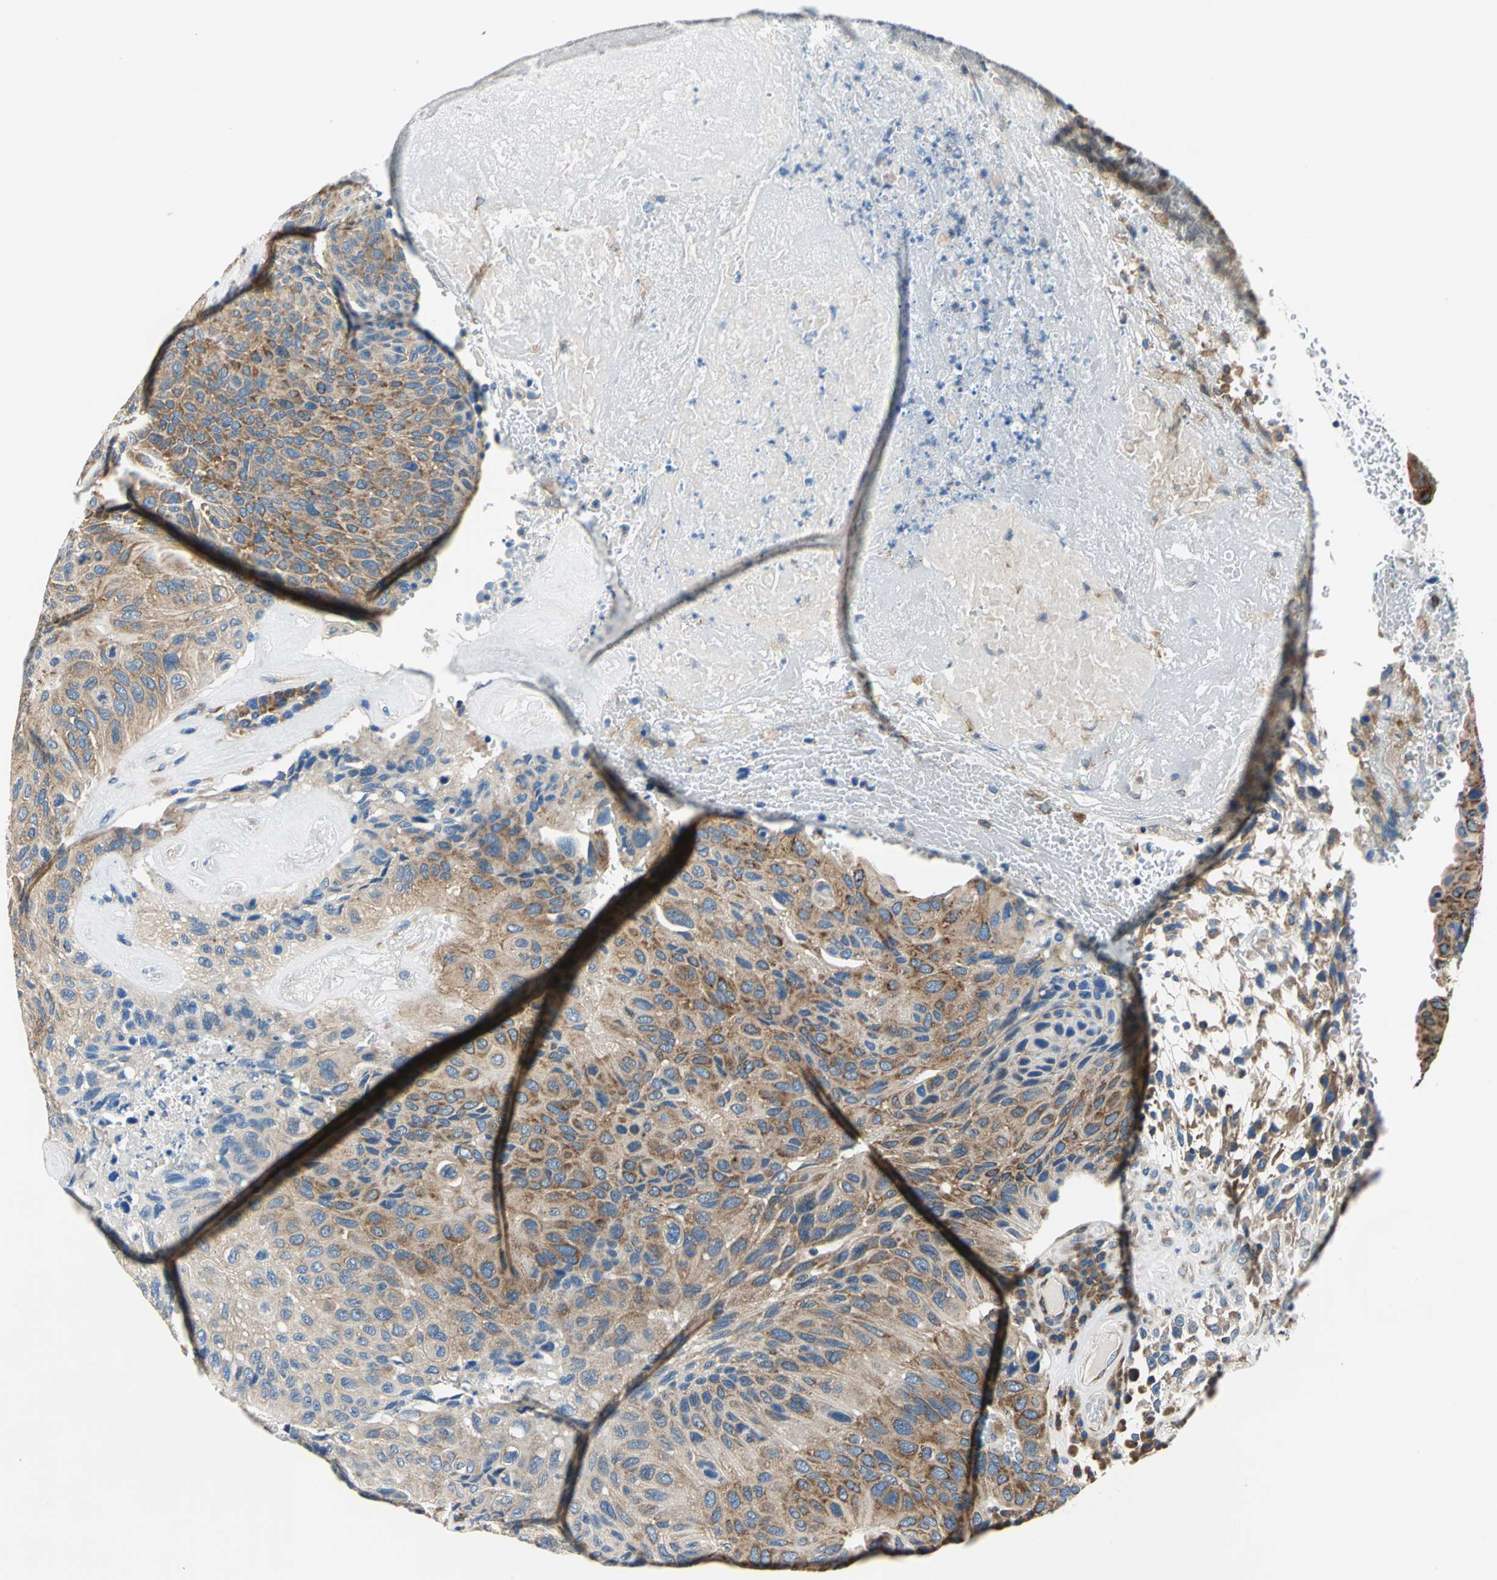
{"staining": {"intensity": "strong", "quantity": ">75%", "location": "cytoplasmic/membranous"}, "tissue": "urothelial cancer", "cell_type": "Tumor cells", "image_type": "cancer", "snomed": [{"axis": "morphology", "description": "Urothelial carcinoma, High grade"}, {"axis": "topography", "description": "Urinary bladder"}], "caption": "A micrograph of urothelial cancer stained for a protein demonstrates strong cytoplasmic/membranous brown staining in tumor cells.", "gene": "TRIM25", "patient": {"sex": "male", "age": 66}}